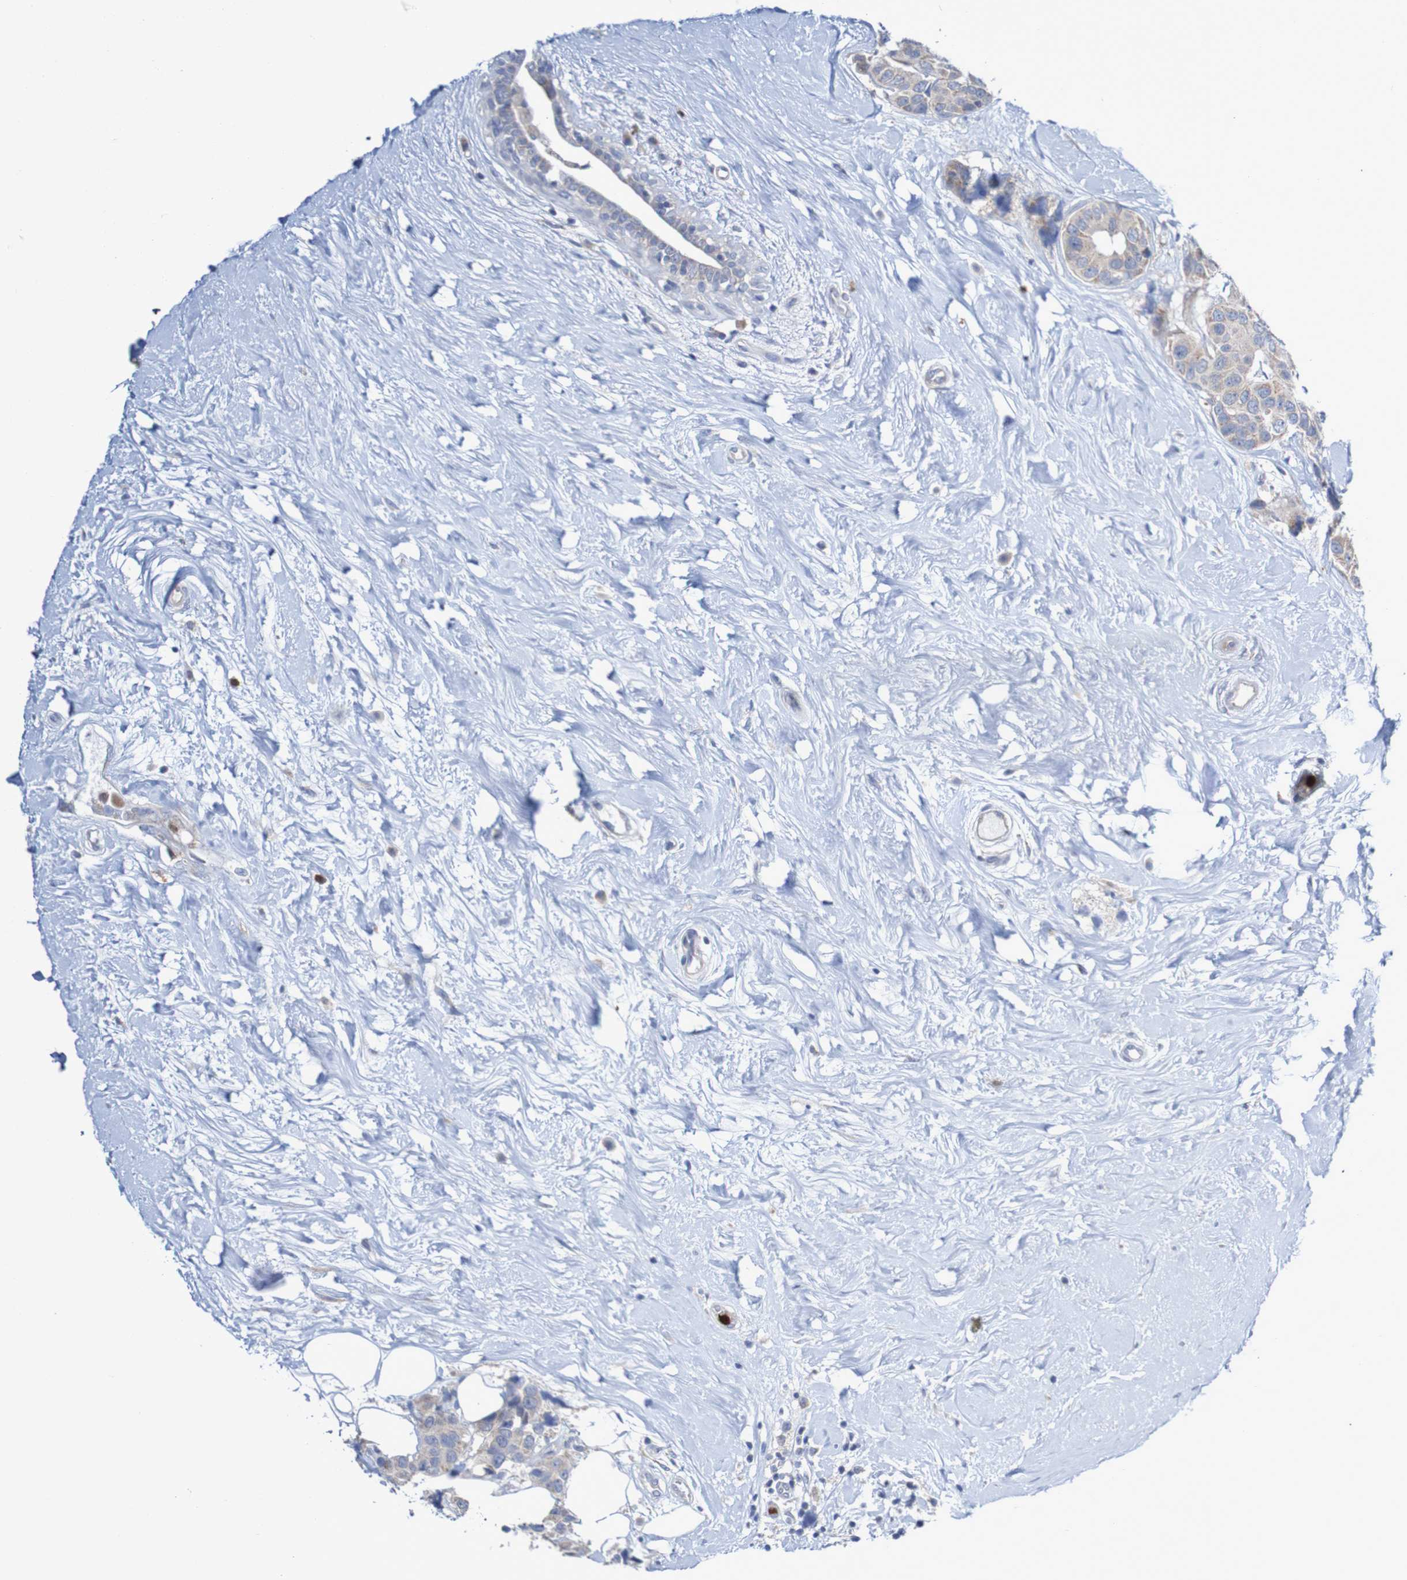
{"staining": {"intensity": "weak", "quantity": ">75%", "location": "cytoplasmic/membranous"}, "tissue": "breast cancer", "cell_type": "Tumor cells", "image_type": "cancer", "snomed": [{"axis": "morphology", "description": "Normal tissue, NOS"}, {"axis": "morphology", "description": "Duct carcinoma"}, {"axis": "topography", "description": "Breast"}], "caption": "Weak cytoplasmic/membranous expression for a protein is identified in approximately >75% of tumor cells of breast cancer using immunohistochemistry.", "gene": "PARP4", "patient": {"sex": "female", "age": 39}}